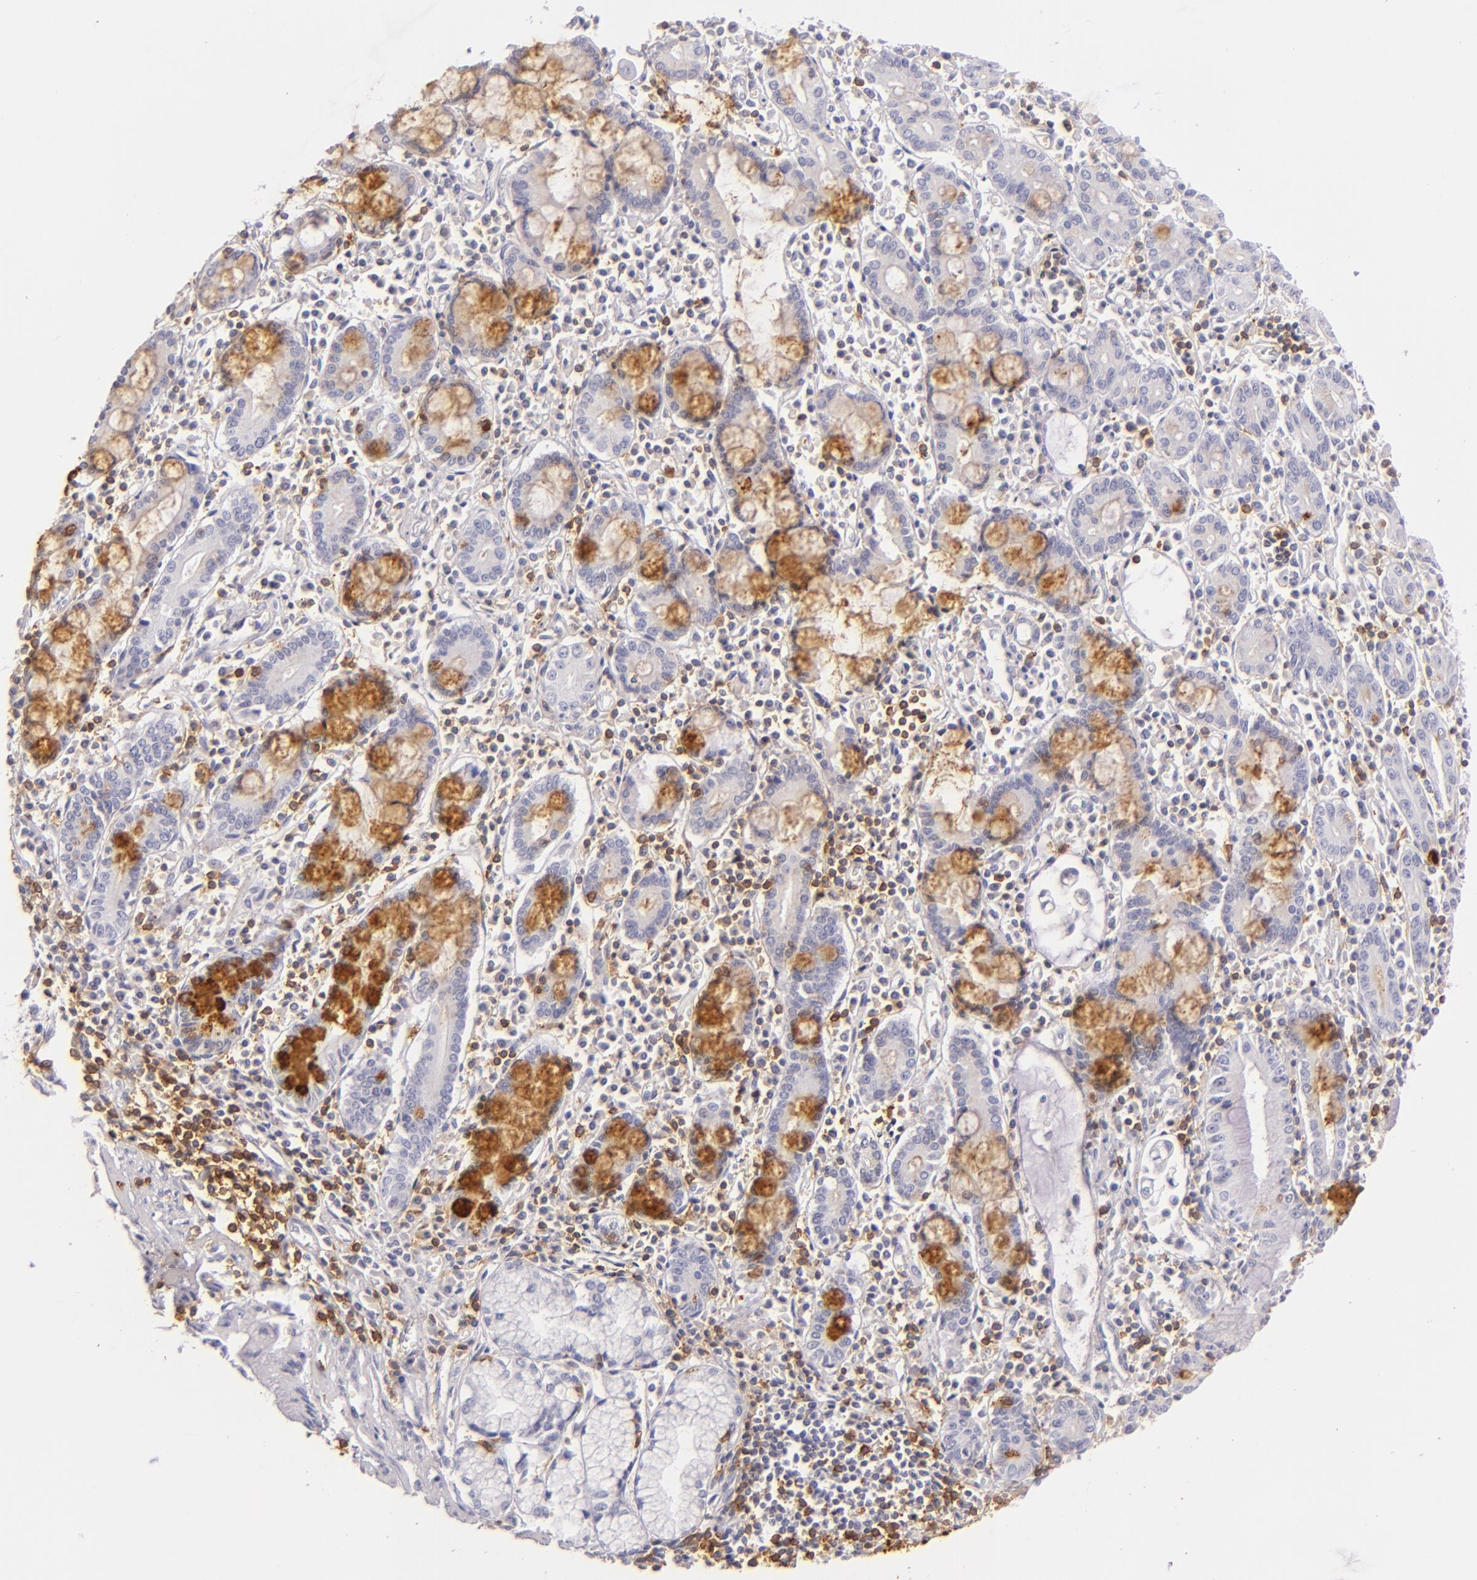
{"staining": {"intensity": "negative", "quantity": "none", "location": "none"}, "tissue": "pancreatic cancer", "cell_type": "Tumor cells", "image_type": "cancer", "snomed": [{"axis": "morphology", "description": "Adenocarcinoma, NOS"}, {"axis": "topography", "description": "Pancreas"}], "caption": "DAB (3,3'-diaminobenzidine) immunohistochemical staining of pancreatic cancer shows no significant positivity in tumor cells. (IHC, brightfield microscopy, high magnification).", "gene": "LAT", "patient": {"sex": "male", "age": 59}}